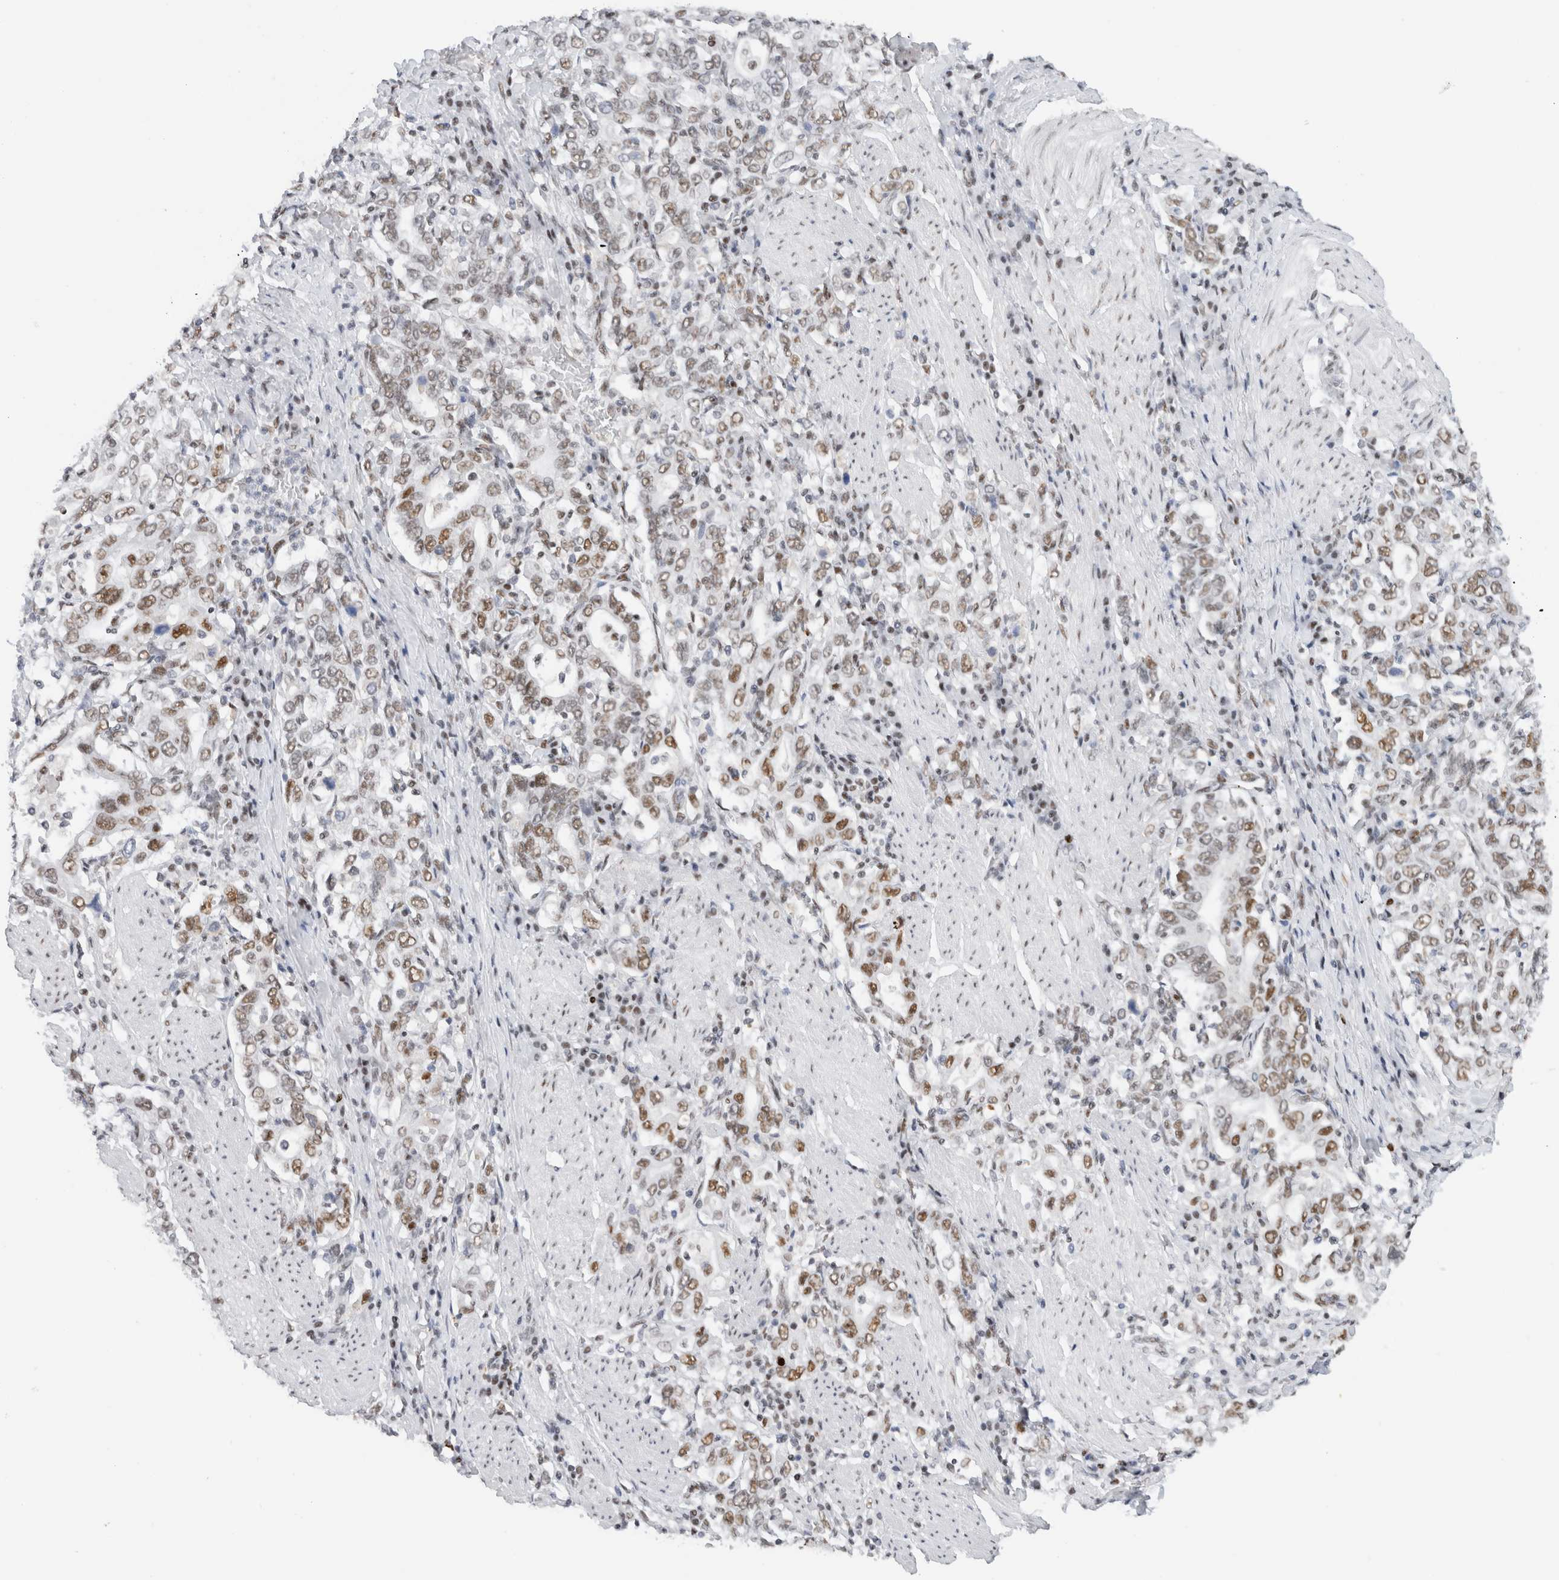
{"staining": {"intensity": "moderate", "quantity": ">75%", "location": "nuclear"}, "tissue": "stomach cancer", "cell_type": "Tumor cells", "image_type": "cancer", "snomed": [{"axis": "morphology", "description": "Adenocarcinoma, NOS"}, {"axis": "topography", "description": "Stomach, upper"}], "caption": "Human stomach cancer stained with a brown dye shows moderate nuclear positive positivity in approximately >75% of tumor cells.", "gene": "COPS7A", "patient": {"sex": "male", "age": 62}}